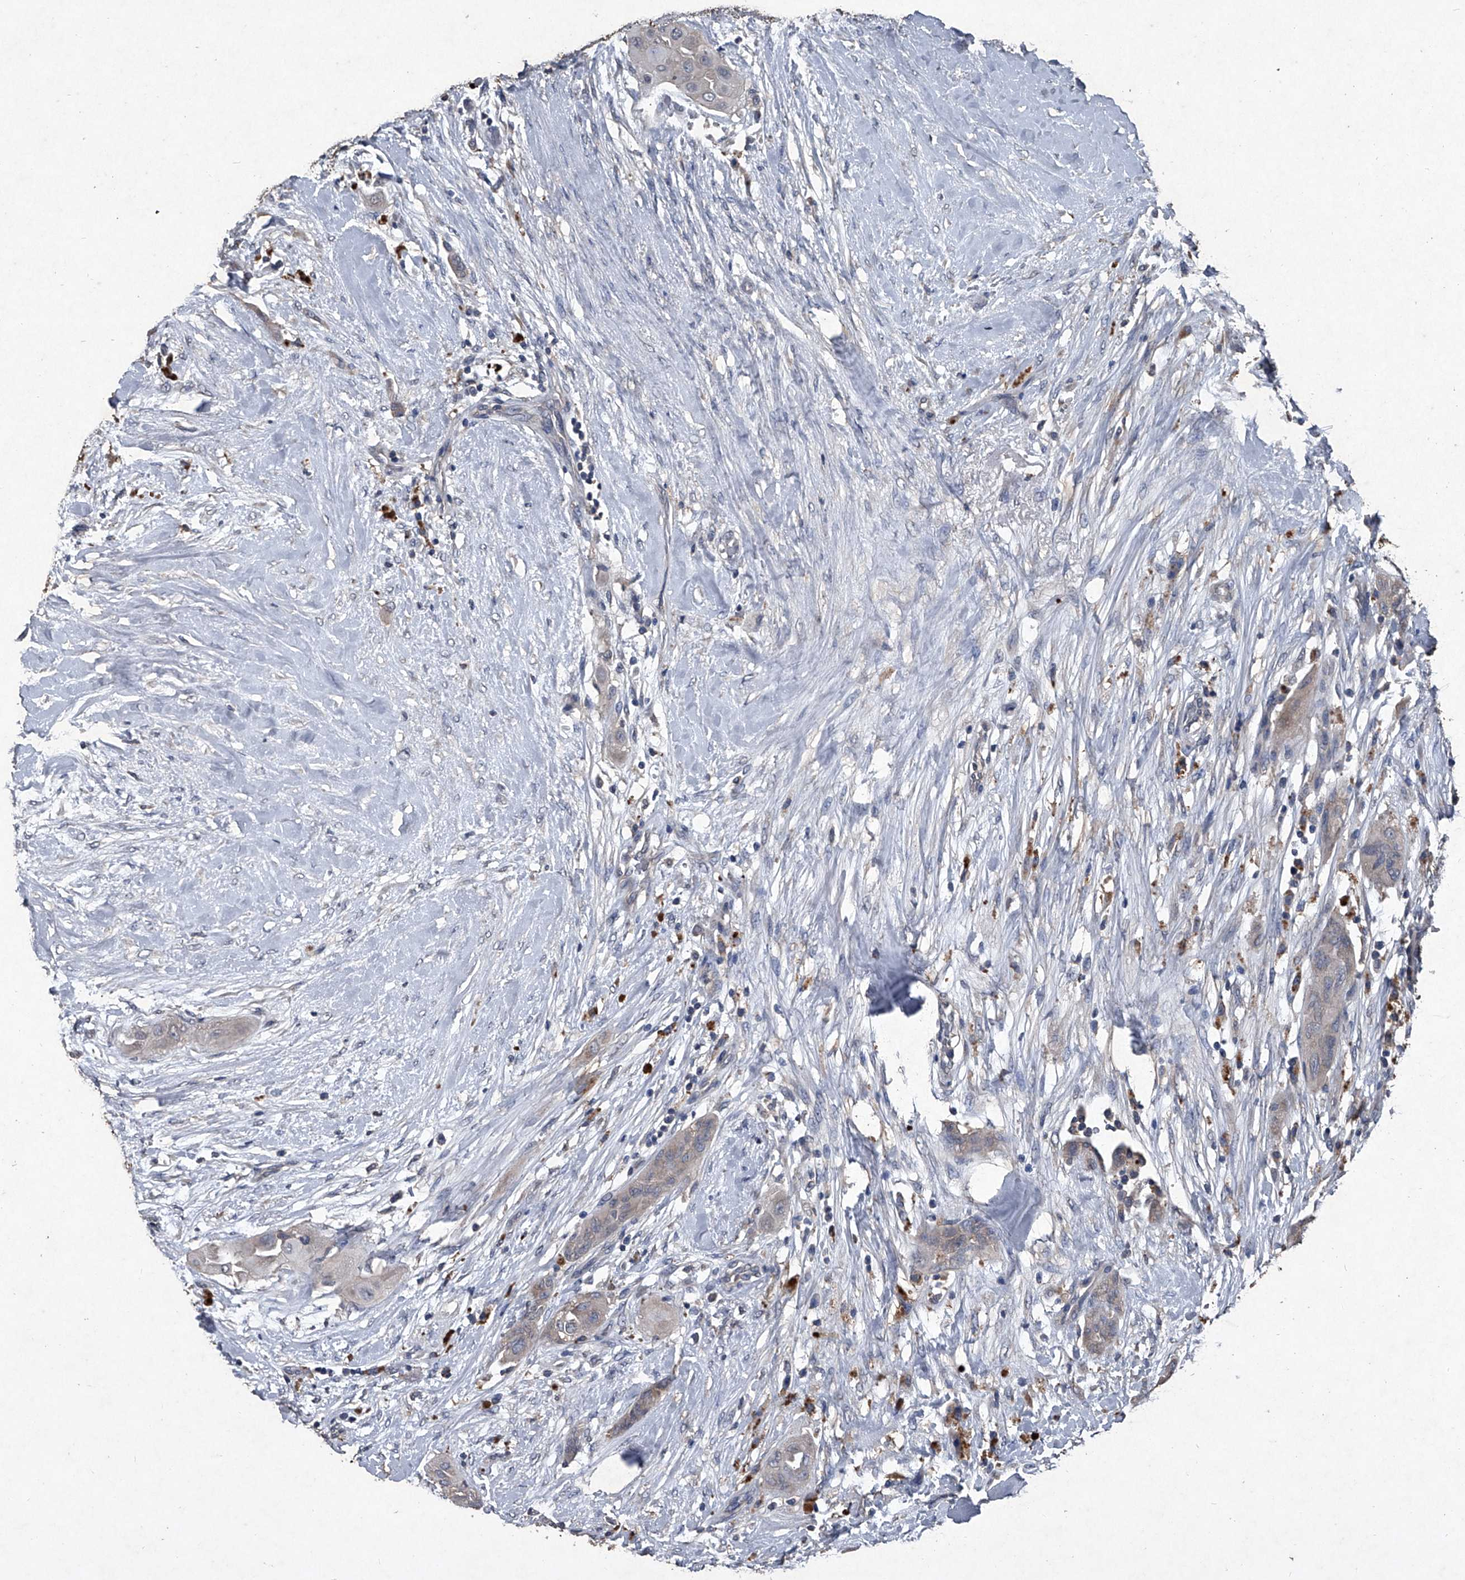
{"staining": {"intensity": "negative", "quantity": "none", "location": "none"}, "tissue": "thyroid cancer", "cell_type": "Tumor cells", "image_type": "cancer", "snomed": [{"axis": "morphology", "description": "Papillary adenocarcinoma, NOS"}, {"axis": "topography", "description": "Thyroid gland"}], "caption": "A histopathology image of thyroid cancer stained for a protein demonstrates no brown staining in tumor cells. (Brightfield microscopy of DAB immunohistochemistry (IHC) at high magnification).", "gene": "MAPKAP1", "patient": {"sex": "female", "age": 59}}